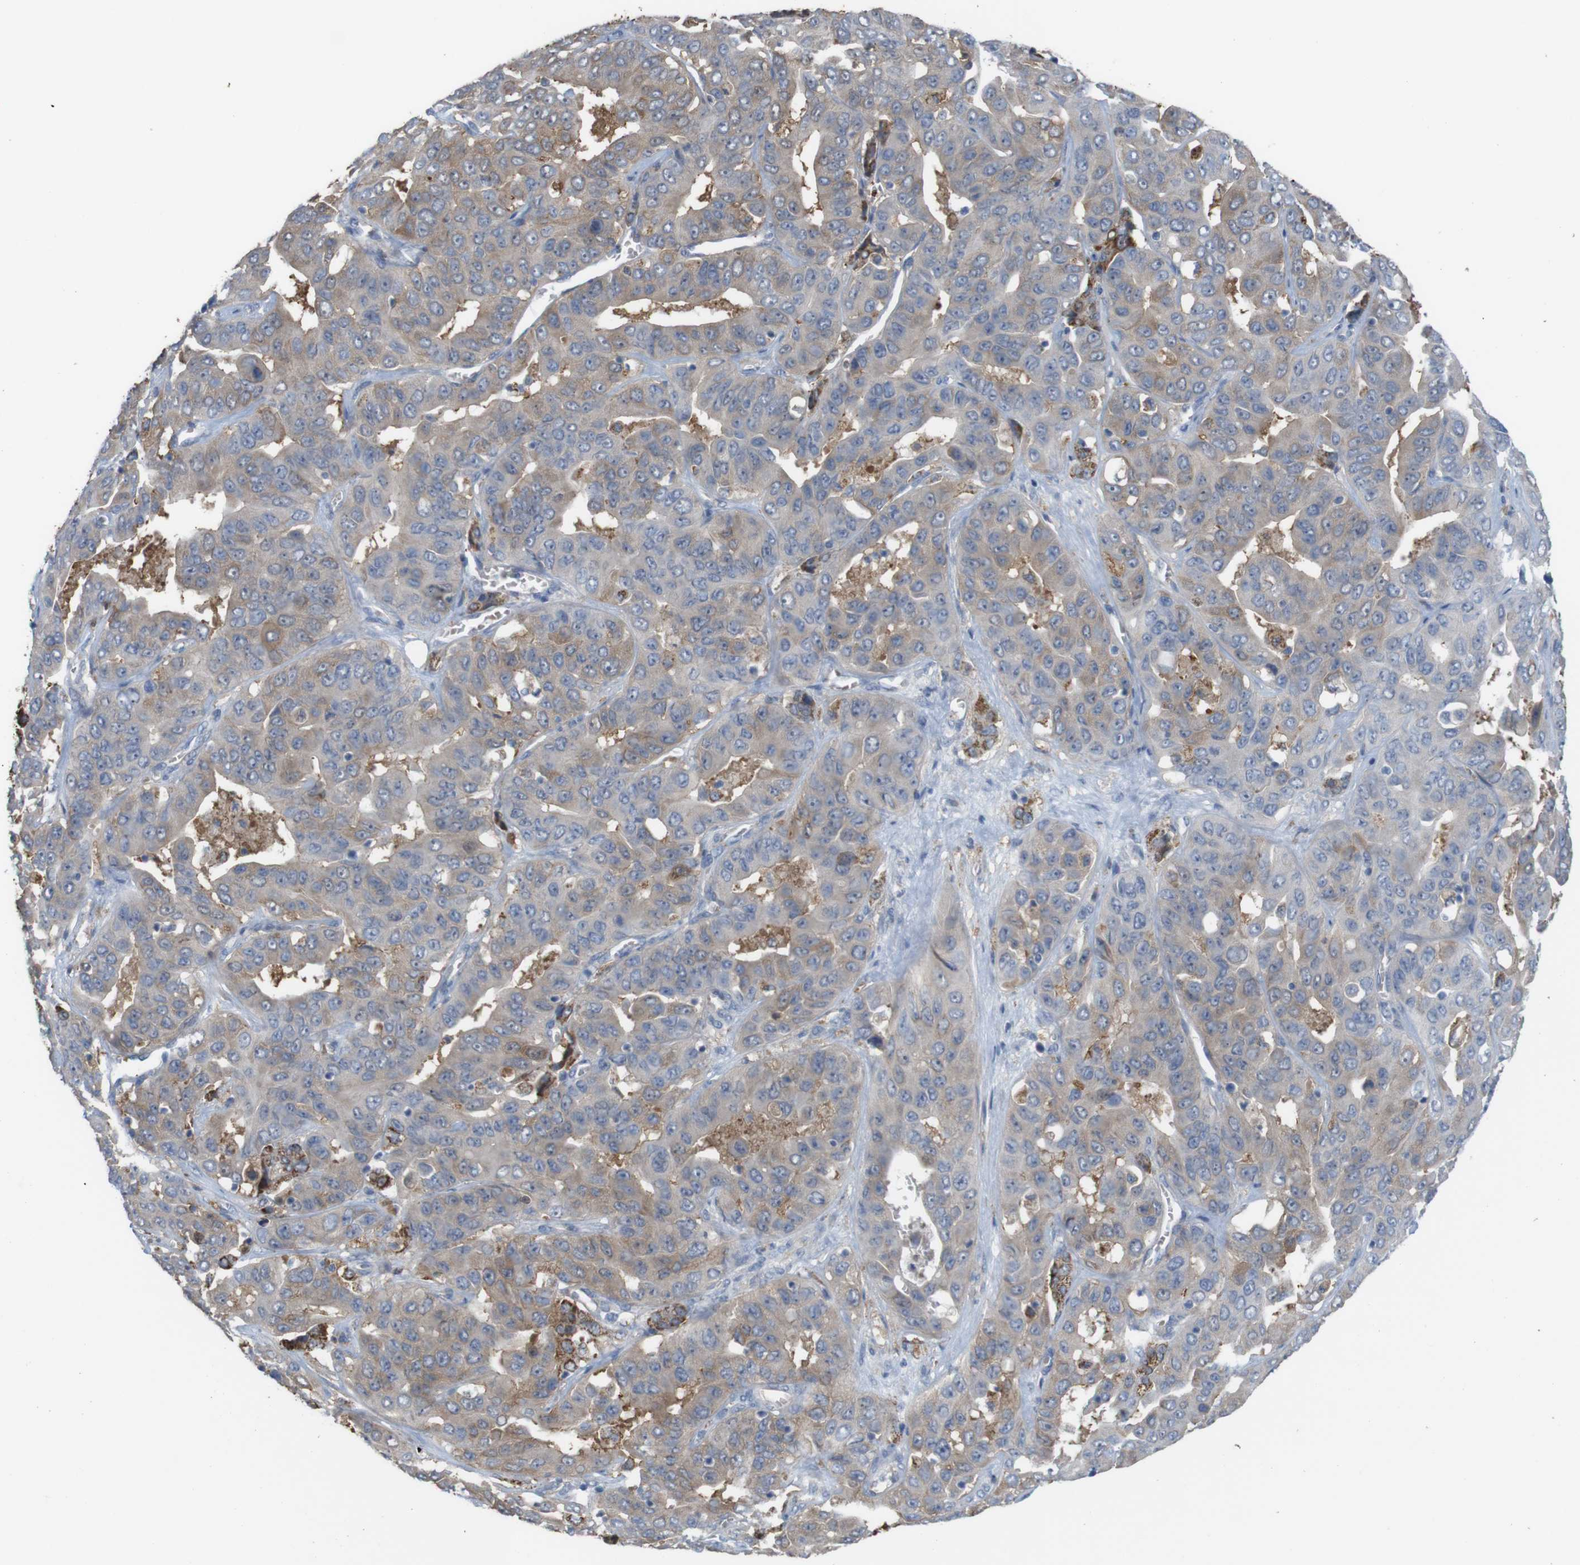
{"staining": {"intensity": "weak", "quantity": "25%-75%", "location": "cytoplasmic/membranous"}, "tissue": "liver cancer", "cell_type": "Tumor cells", "image_type": "cancer", "snomed": [{"axis": "morphology", "description": "Cholangiocarcinoma"}, {"axis": "topography", "description": "Liver"}], "caption": "Immunohistochemistry (IHC) histopathology image of neoplastic tissue: liver cancer stained using immunohistochemistry displays low levels of weak protein expression localized specifically in the cytoplasmic/membranous of tumor cells, appearing as a cytoplasmic/membranous brown color.", "gene": "PTPRR", "patient": {"sex": "female", "age": 52}}